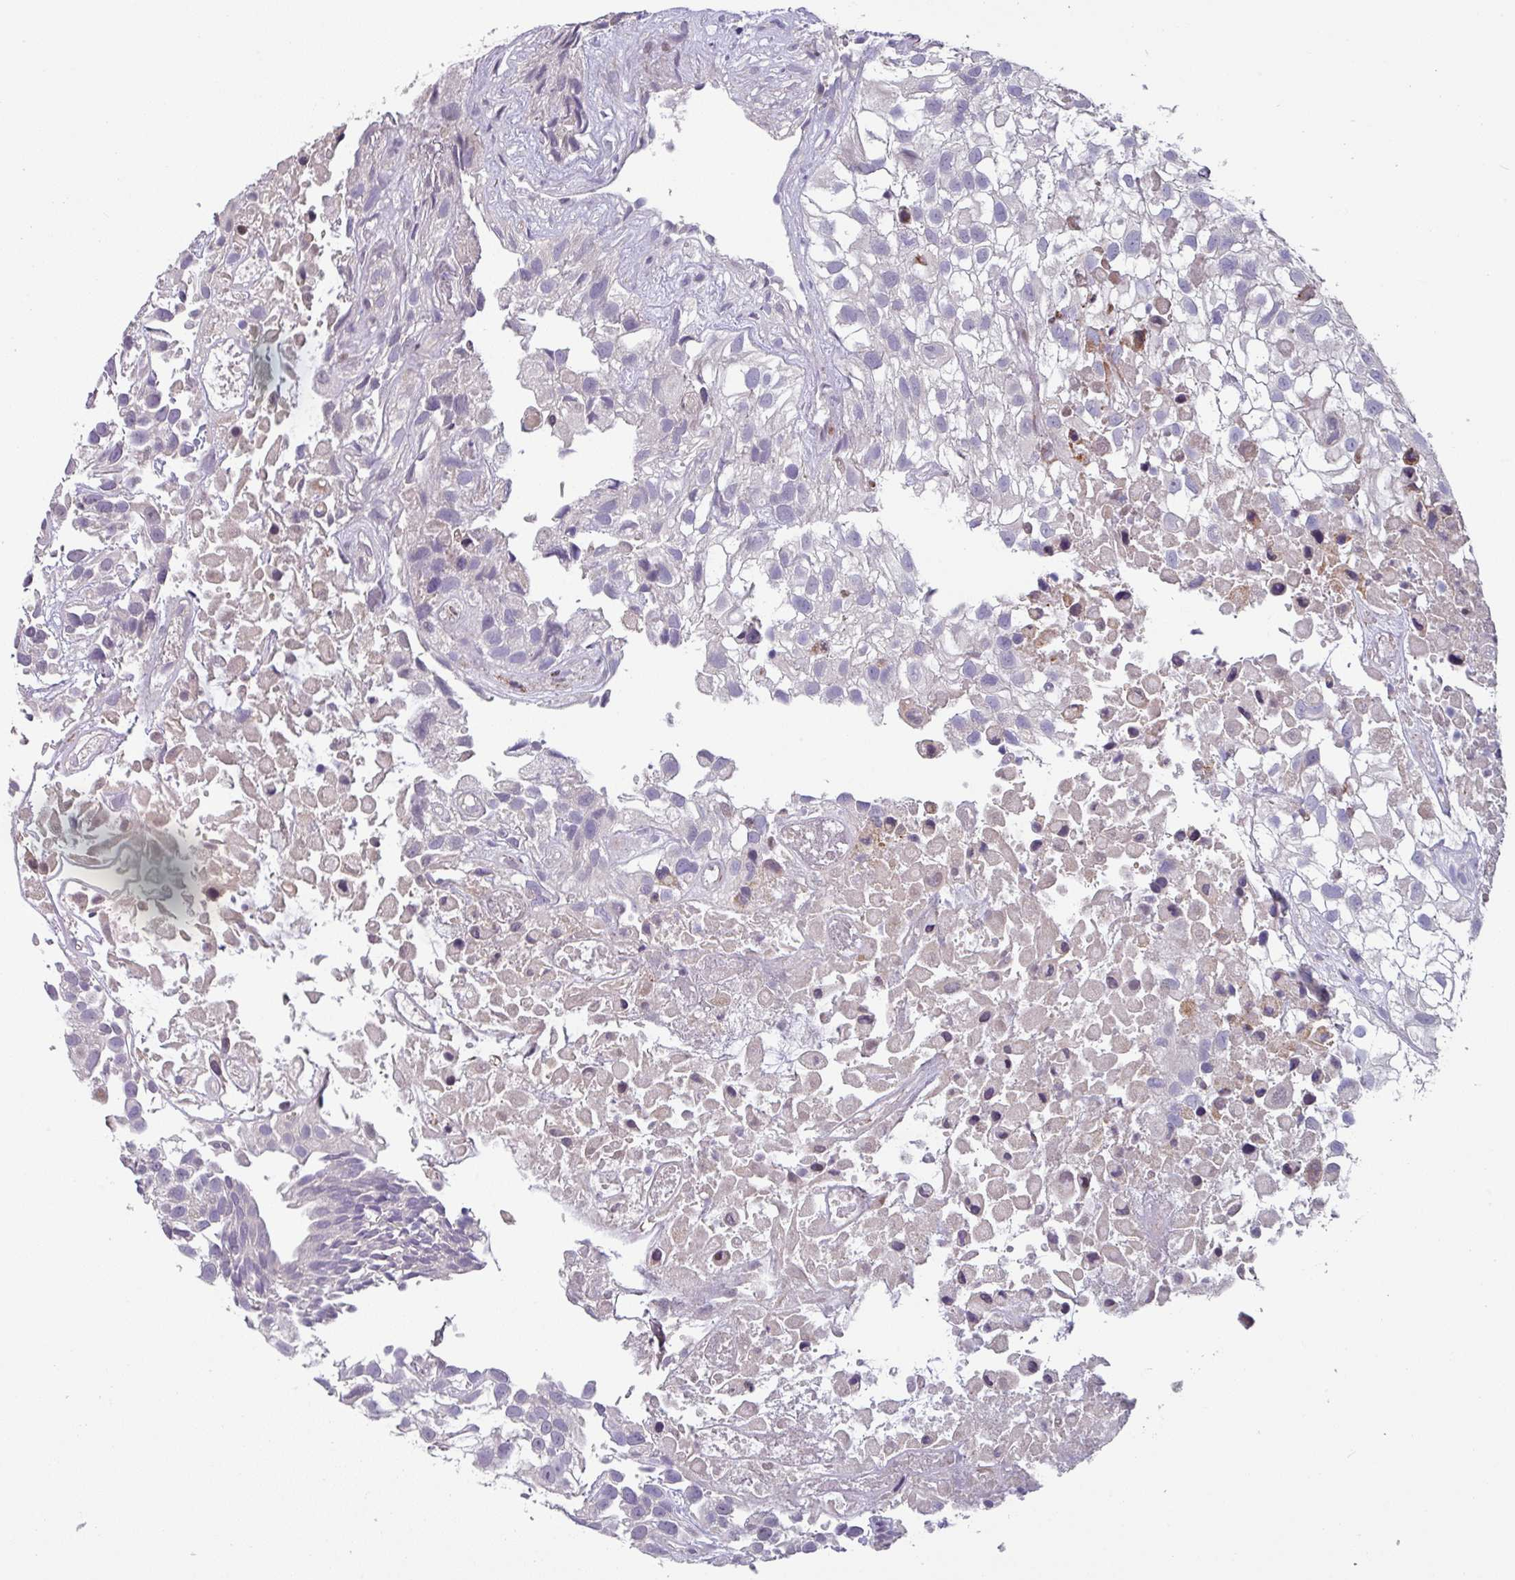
{"staining": {"intensity": "negative", "quantity": "none", "location": "none"}, "tissue": "urothelial cancer", "cell_type": "Tumor cells", "image_type": "cancer", "snomed": [{"axis": "morphology", "description": "Urothelial carcinoma, High grade"}, {"axis": "topography", "description": "Urinary bladder"}], "caption": "Immunohistochemical staining of urothelial carcinoma (high-grade) shows no significant positivity in tumor cells. (DAB immunohistochemistry (IHC), high magnification).", "gene": "KLHL3", "patient": {"sex": "male", "age": 56}}